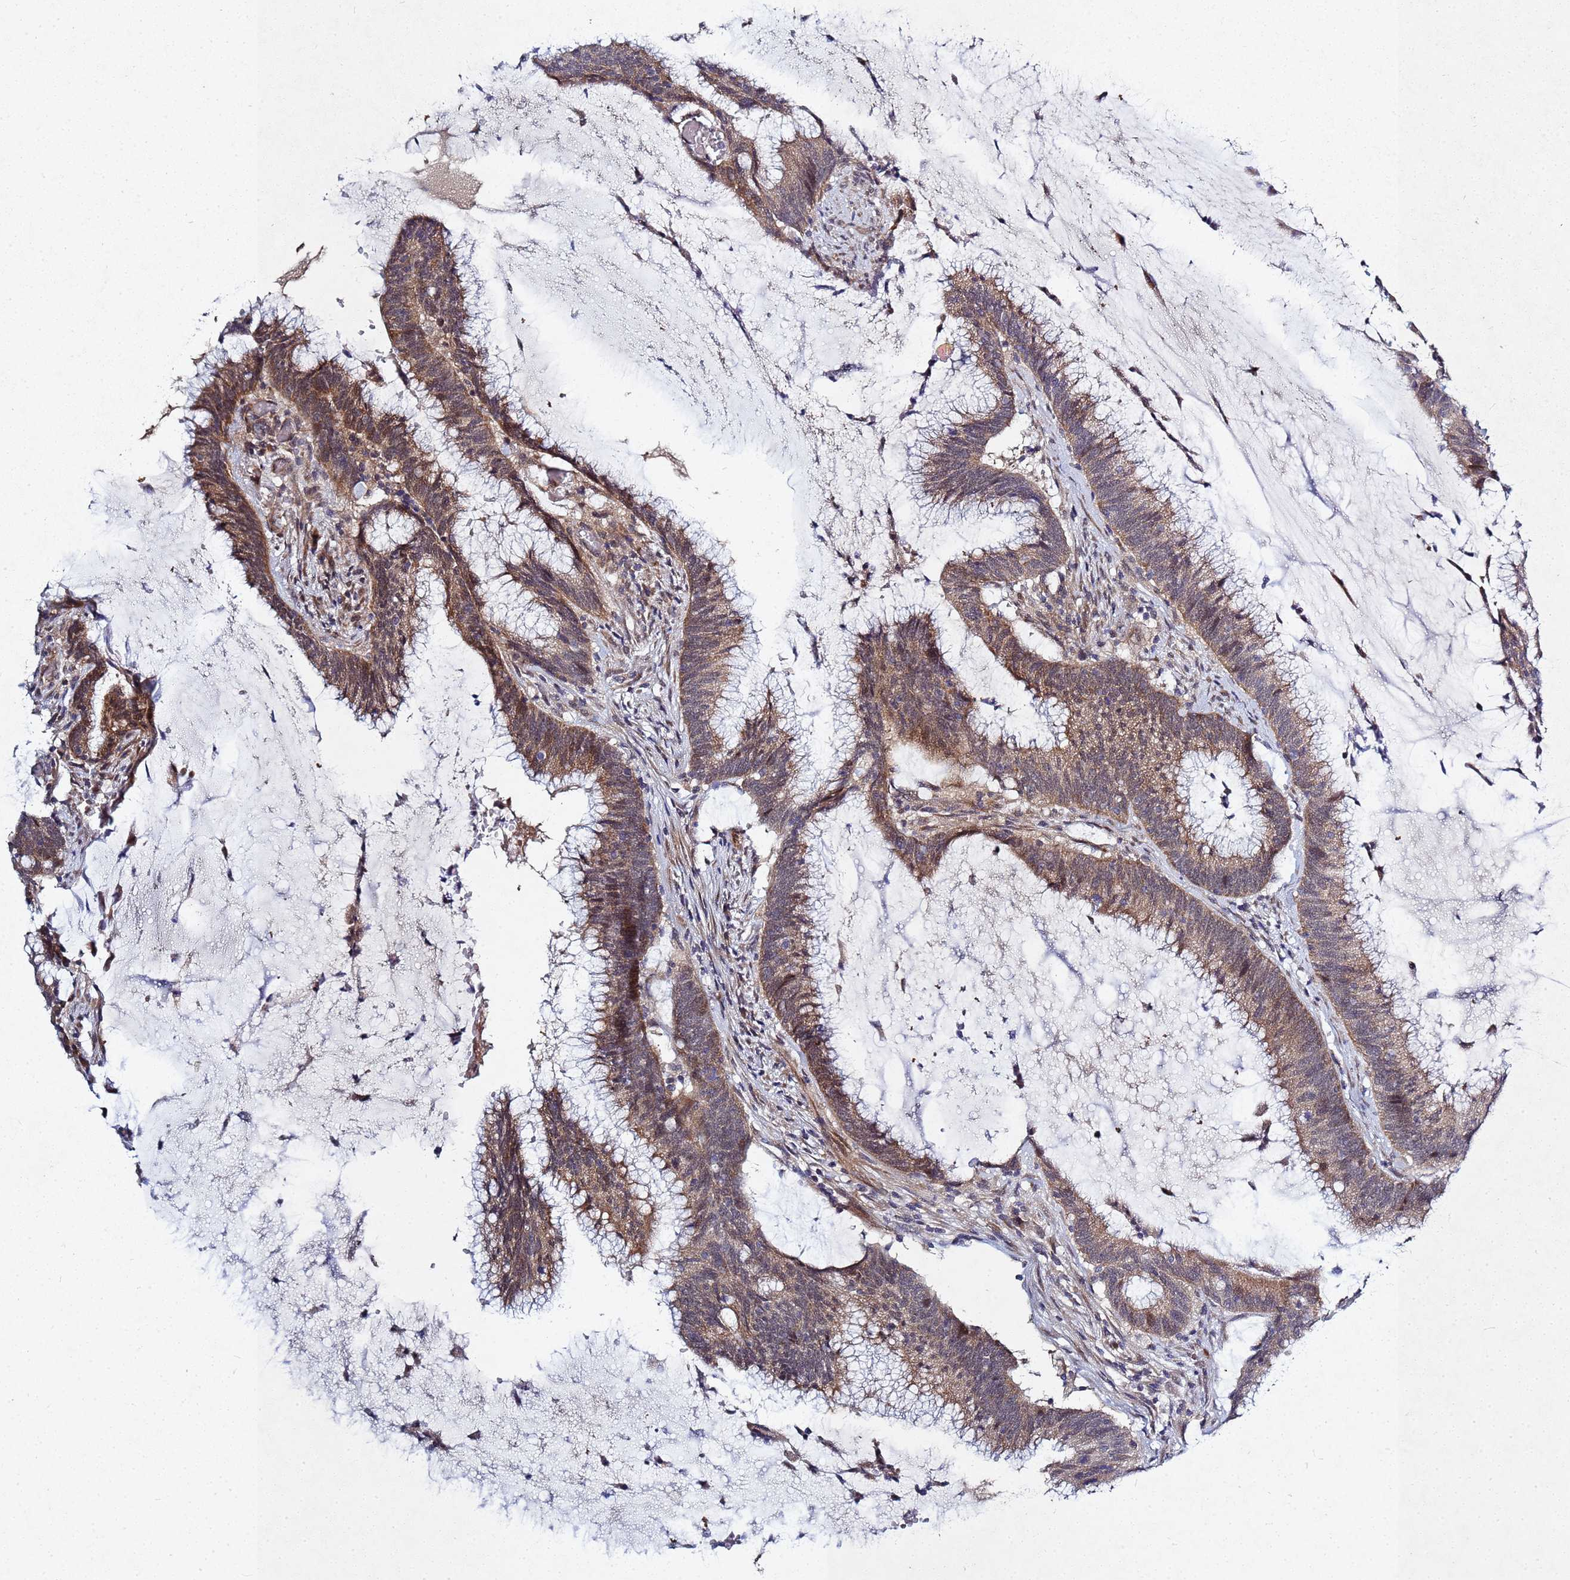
{"staining": {"intensity": "moderate", "quantity": ">75%", "location": "cytoplasmic/membranous"}, "tissue": "colorectal cancer", "cell_type": "Tumor cells", "image_type": "cancer", "snomed": [{"axis": "morphology", "description": "Adenocarcinoma, NOS"}, {"axis": "topography", "description": "Rectum"}], "caption": "DAB (3,3'-diaminobenzidine) immunohistochemical staining of human colorectal cancer exhibits moderate cytoplasmic/membranous protein expression in approximately >75% of tumor cells.", "gene": "TNPO2", "patient": {"sex": "female", "age": 77}}